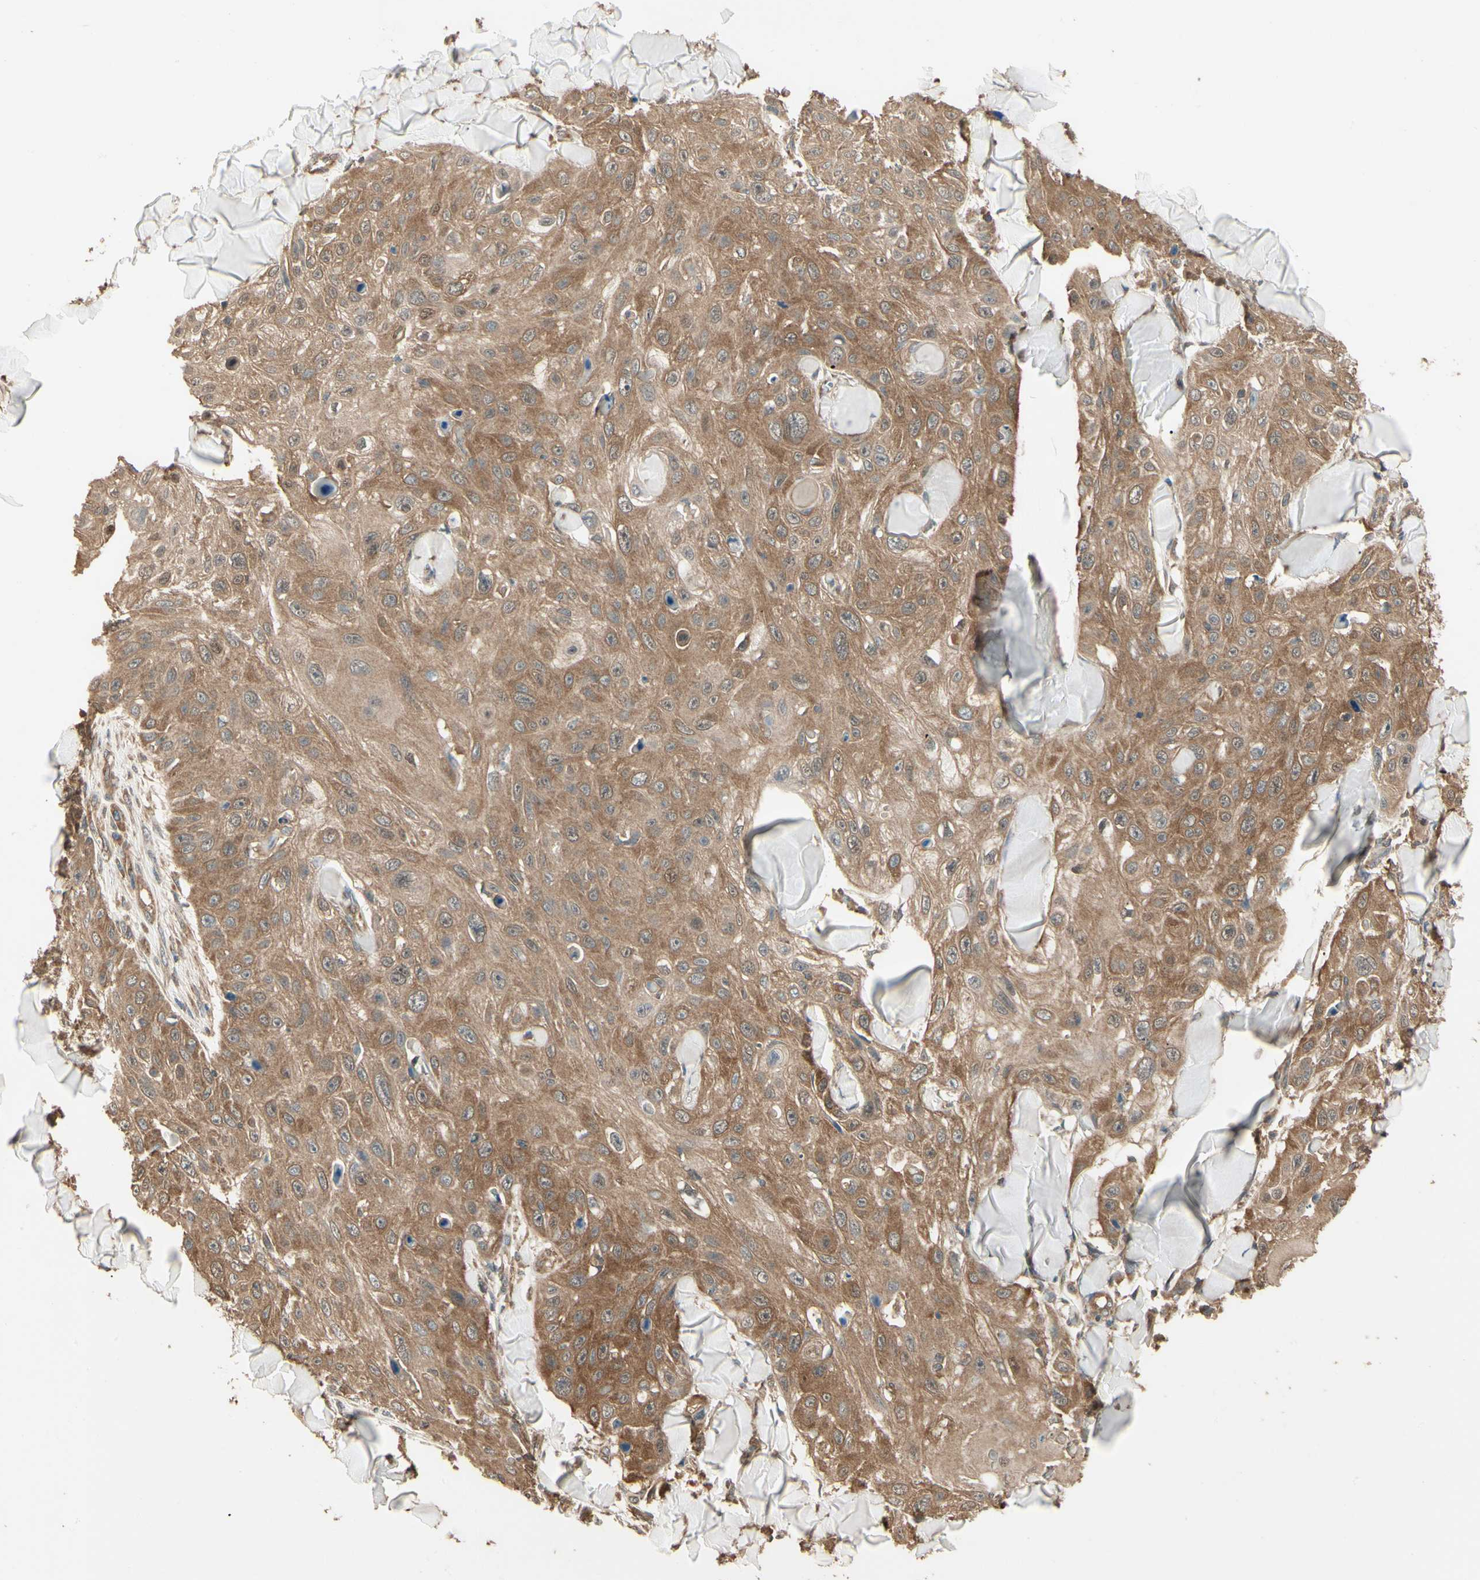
{"staining": {"intensity": "moderate", "quantity": ">75%", "location": "cytoplasmic/membranous"}, "tissue": "skin cancer", "cell_type": "Tumor cells", "image_type": "cancer", "snomed": [{"axis": "morphology", "description": "Squamous cell carcinoma, NOS"}, {"axis": "topography", "description": "Skin"}], "caption": "Immunohistochemical staining of squamous cell carcinoma (skin) shows medium levels of moderate cytoplasmic/membranous positivity in about >75% of tumor cells.", "gene": "CCT7", "patient": {"sex": "male", "age": 86}}